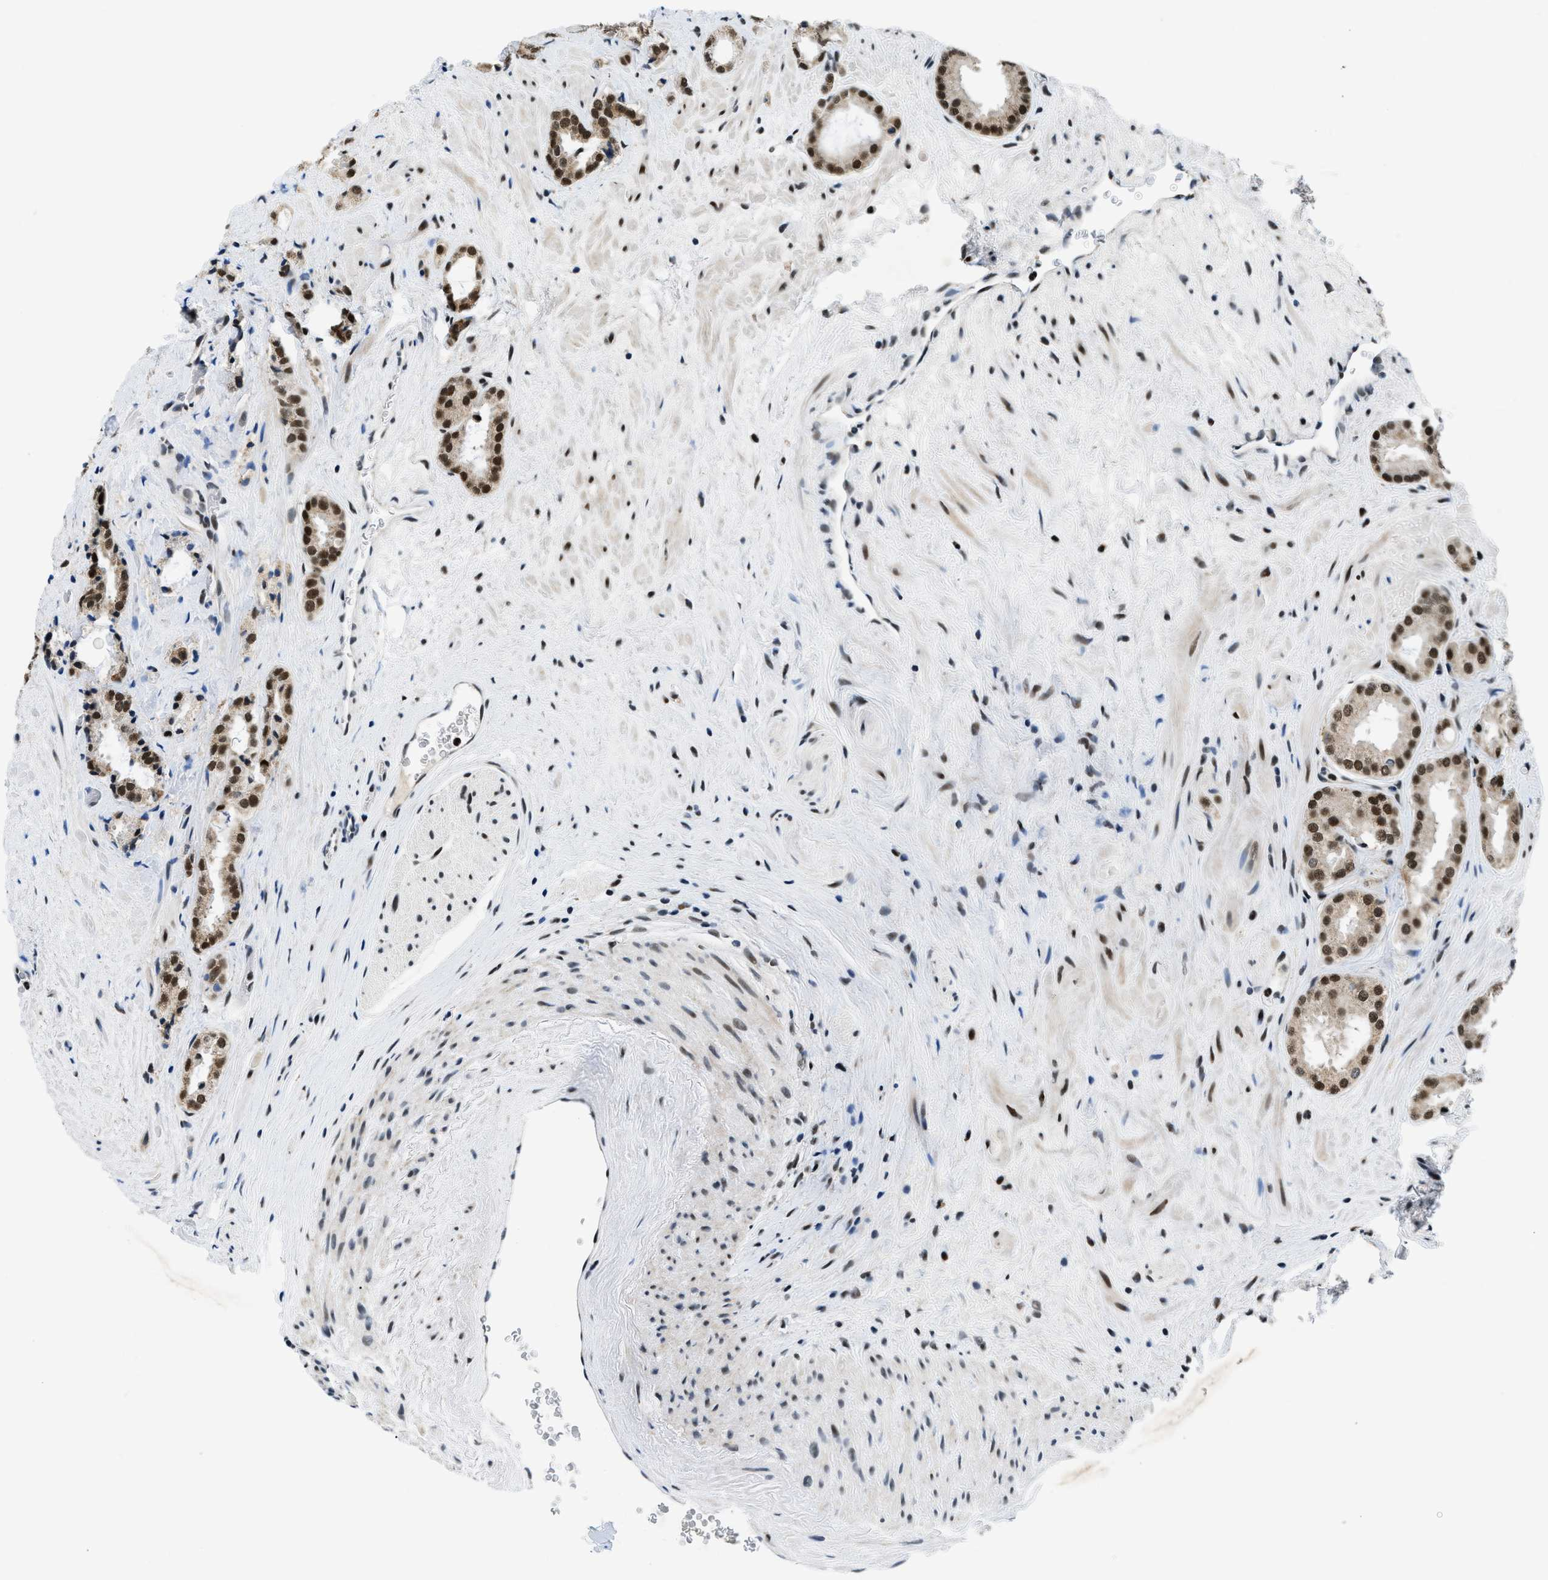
{"staining": {"intensity": "strong", "quantity": ">75%", "location": "nuclear"}, "tissue": "prostate cancer", "cell_type": "Tumor cells", "image_type": "cancer", "snomed": [{"axis": "morphology", "description": "Adenocarcinoma, High grade"}, {"axis": "topography", "description": "Prostate"}], "caption": "A micrograph of prostate cancer (adenocarcinoma (high-grade)) stained for a protein demonstrates strong nuclear brown staining in tumor cells.", "gene": "KDM3B", "patient": {"sex": "male", "age": 64}}